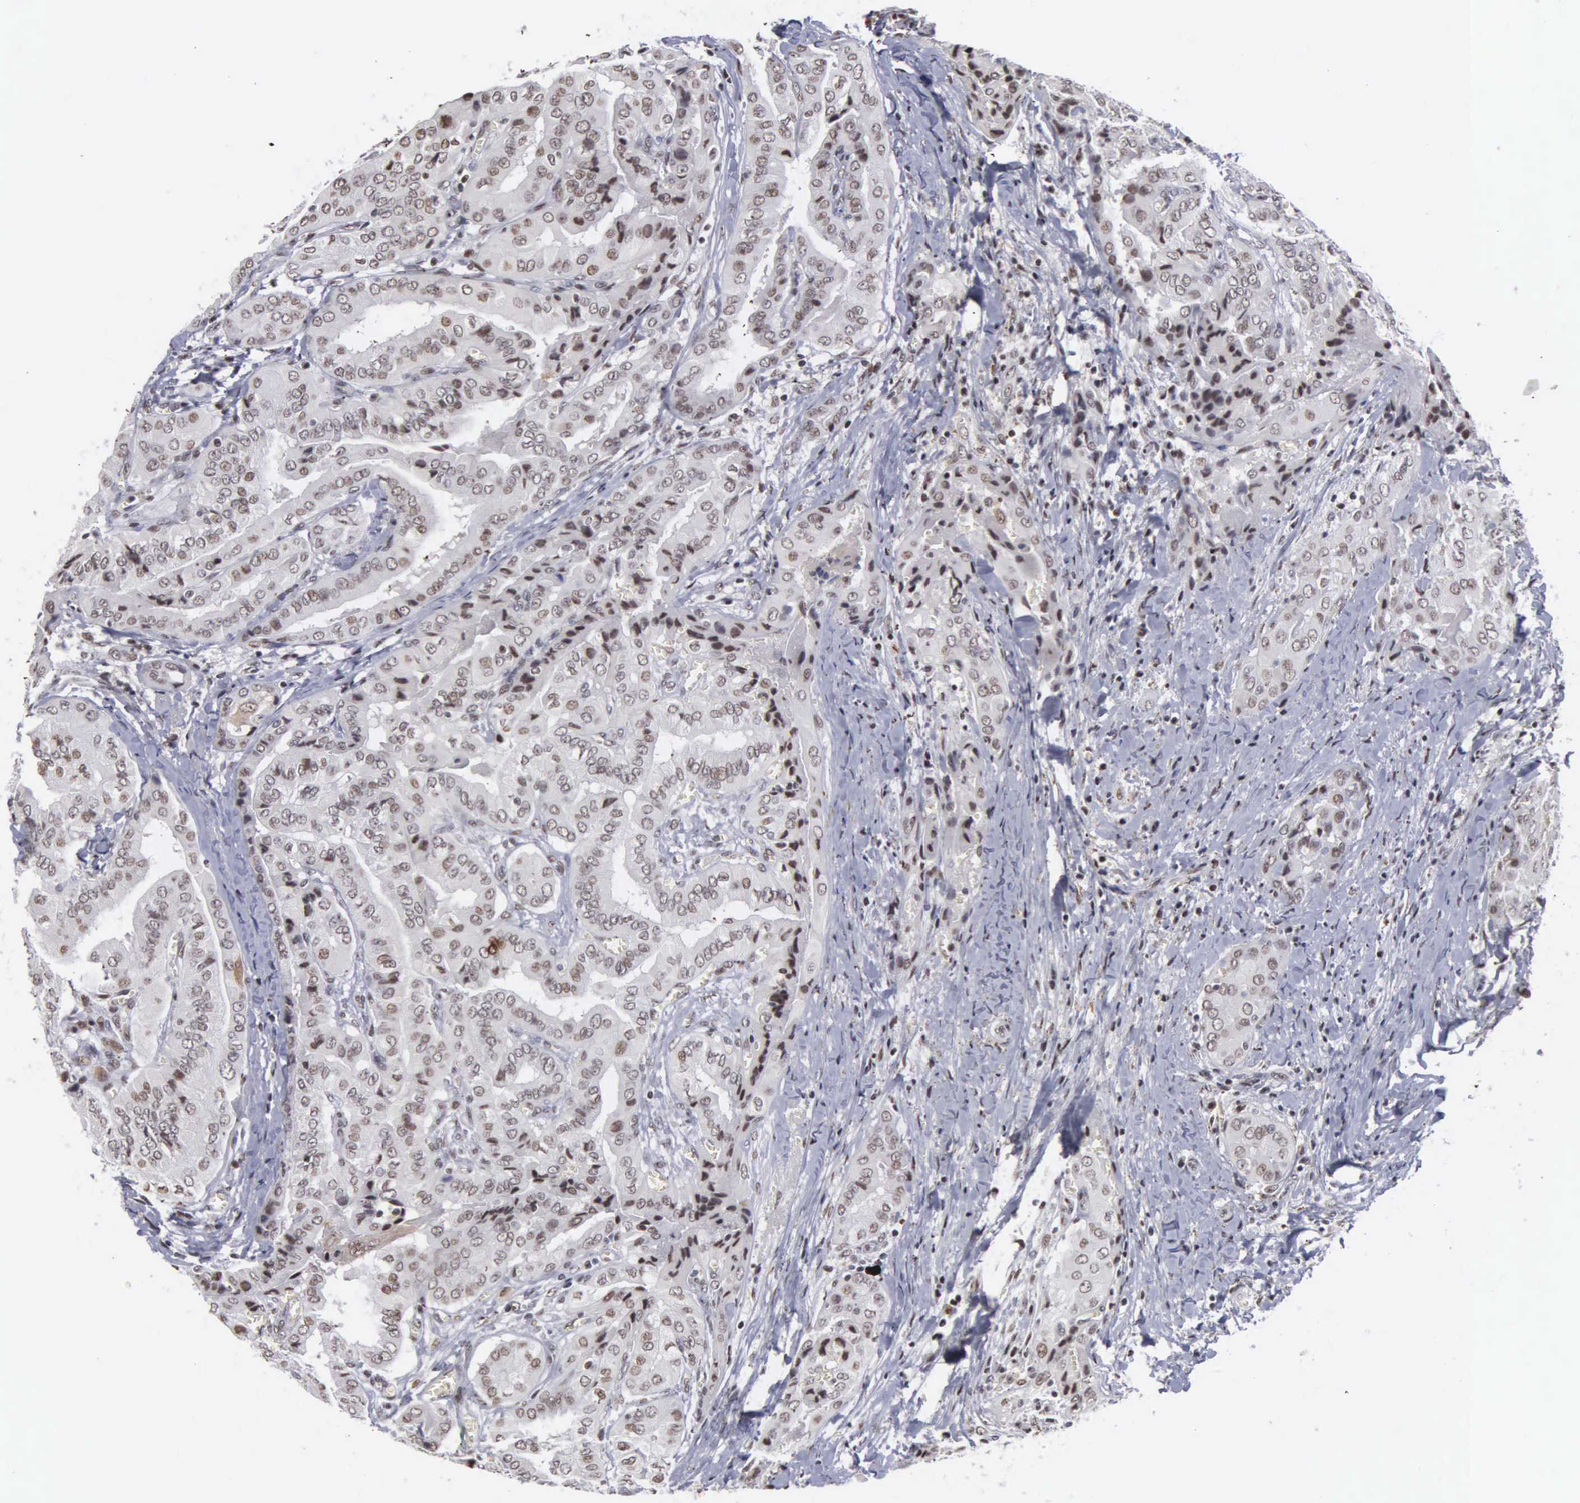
{"staining": {"intensity": "moderate", "quantity": "25%-75%", "location": "nuclear"}, "tissue": "thyroid cancer", "cell_type": "Tumor cells", "image_type": "cancer", "snomed": [{"axis": "morphology", "description": "Papillary adenocarcinoma, NOS"}, {"axis": "topography", "description": "Thyroid gland"}], "caption": "This photomicrograph demonstrates immunohistochemistry (IHC) staining of thyroid cancer (papillary adenocarcinoma), with medium moderate nuclear expression in approximately 25%-75% of tumor cells.", "gene": "KIAA0586", "patient": {"sex": "female", "age": 71}}